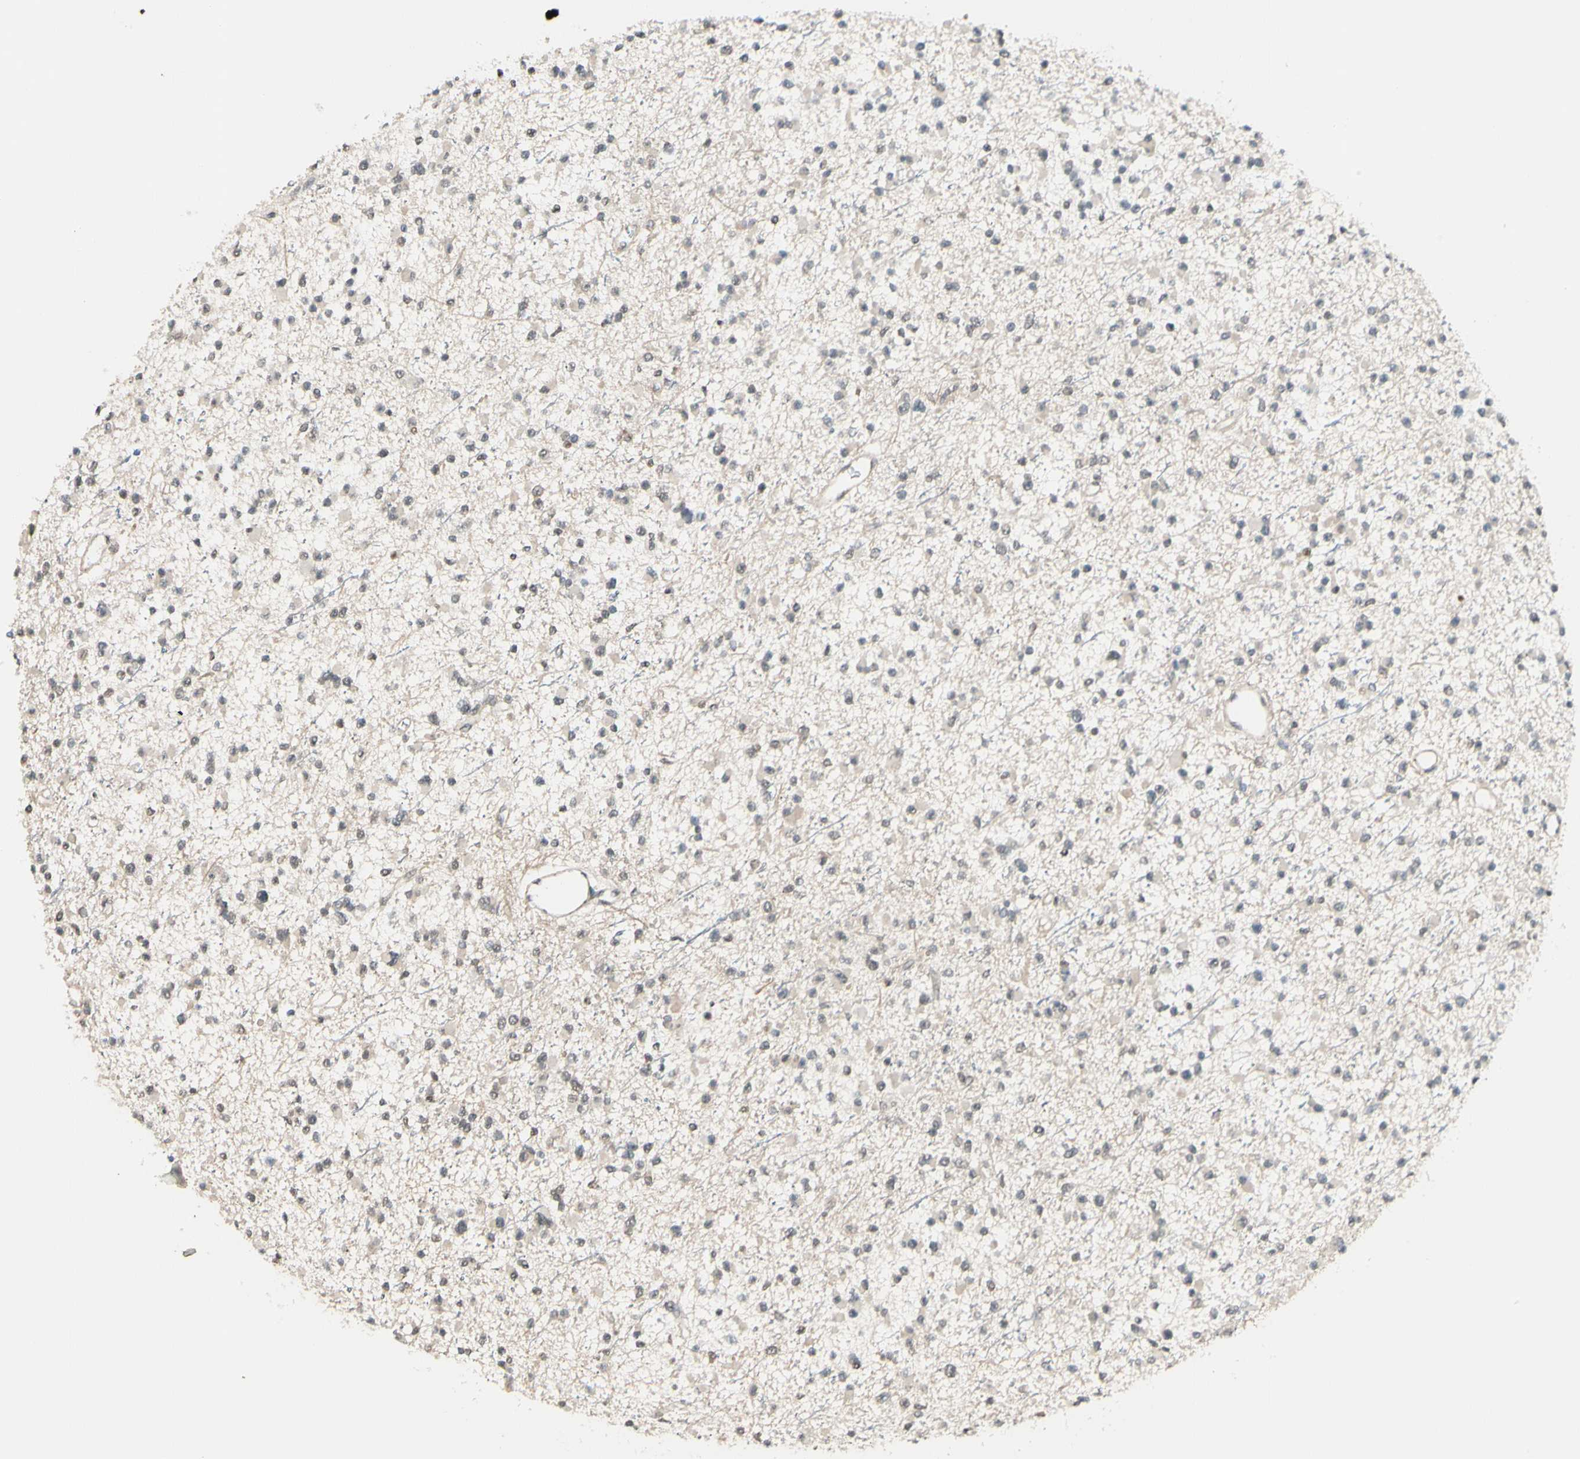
{"staining": {"intensity": "negative", "quantity": "none", "location": "none"}, "tissue": "glioma", "cell_type": "Tumor cells", "image_type": "cancer", "snomed": [{"axis": "morphology", "description": "Glioma, malignant, Low grade"}, {"axis": "topography", "description": "Brain"}], "caption": "Image shows no protein positivity in tumor cells of malignant glioma (low-grade) tissue.", "gene": "BRMS1", "patient": {"sex": "female", "age": 22}}